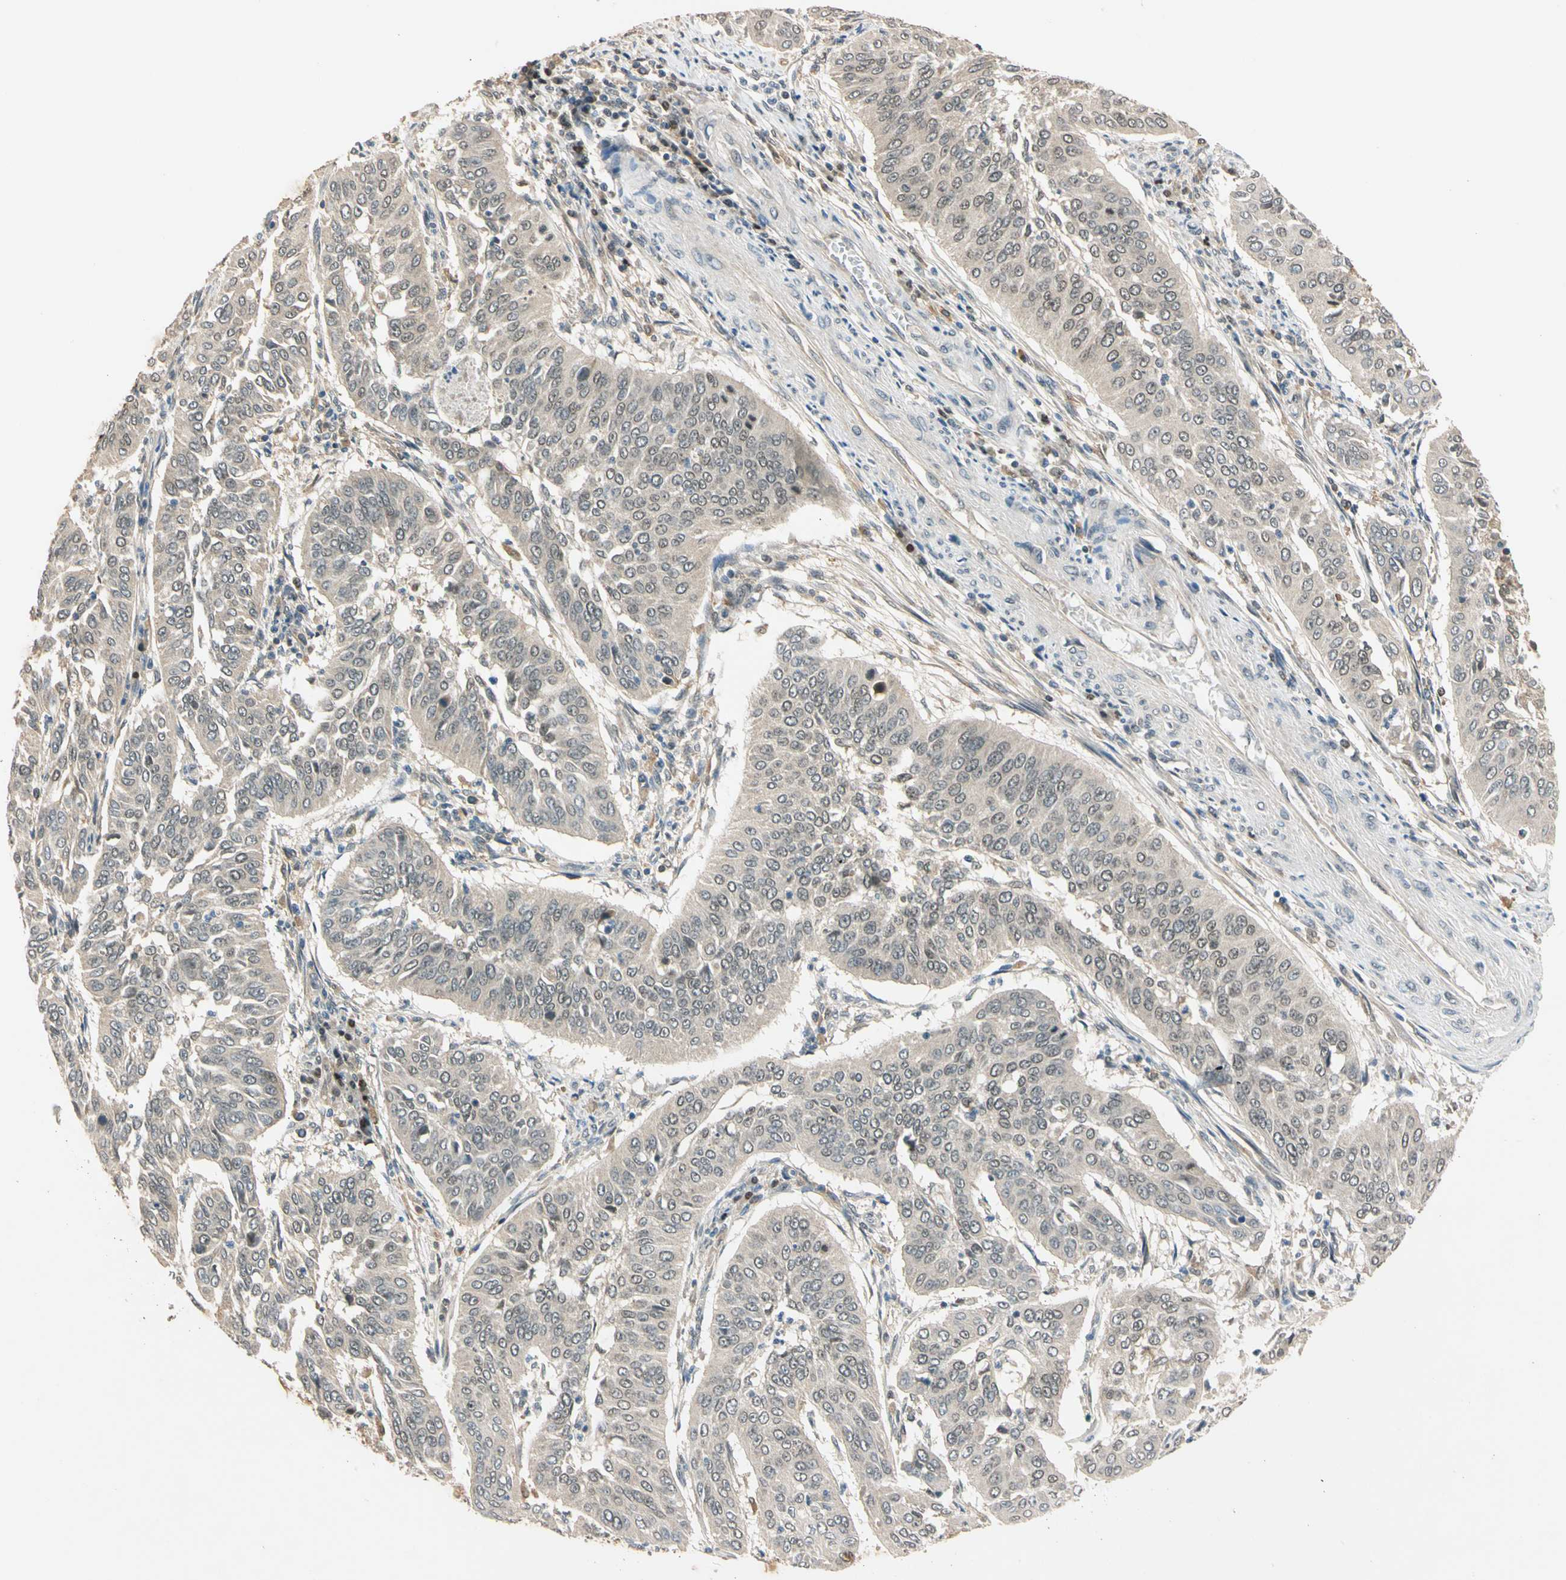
{"staining": {"intensity": "weak", "quantity": ">75%", "location": "cytoplasmic/membranous,nuclear"}, "tissue": "cervical cancer", "cell_type": "Tumor cells", "image_type": "cancer", "snomed": [{"axis": "morphology", "description": "Normal tissue, NOS"}, {"axis": "morphology", "description": "Squamous cell carcinoma, NOS"}, {"axis": "topography", "description": "Cervix"}], "caption": "A micrograph showing weak cytoplasmic/membranous and nuclear staining in approximately >75% of tumor cells in cervical squamous cell carcinoma, as visualized by brown immunohistochemical staining.", "gene": "RIOX2", "patient": {"sex": "female", "age": 39}}